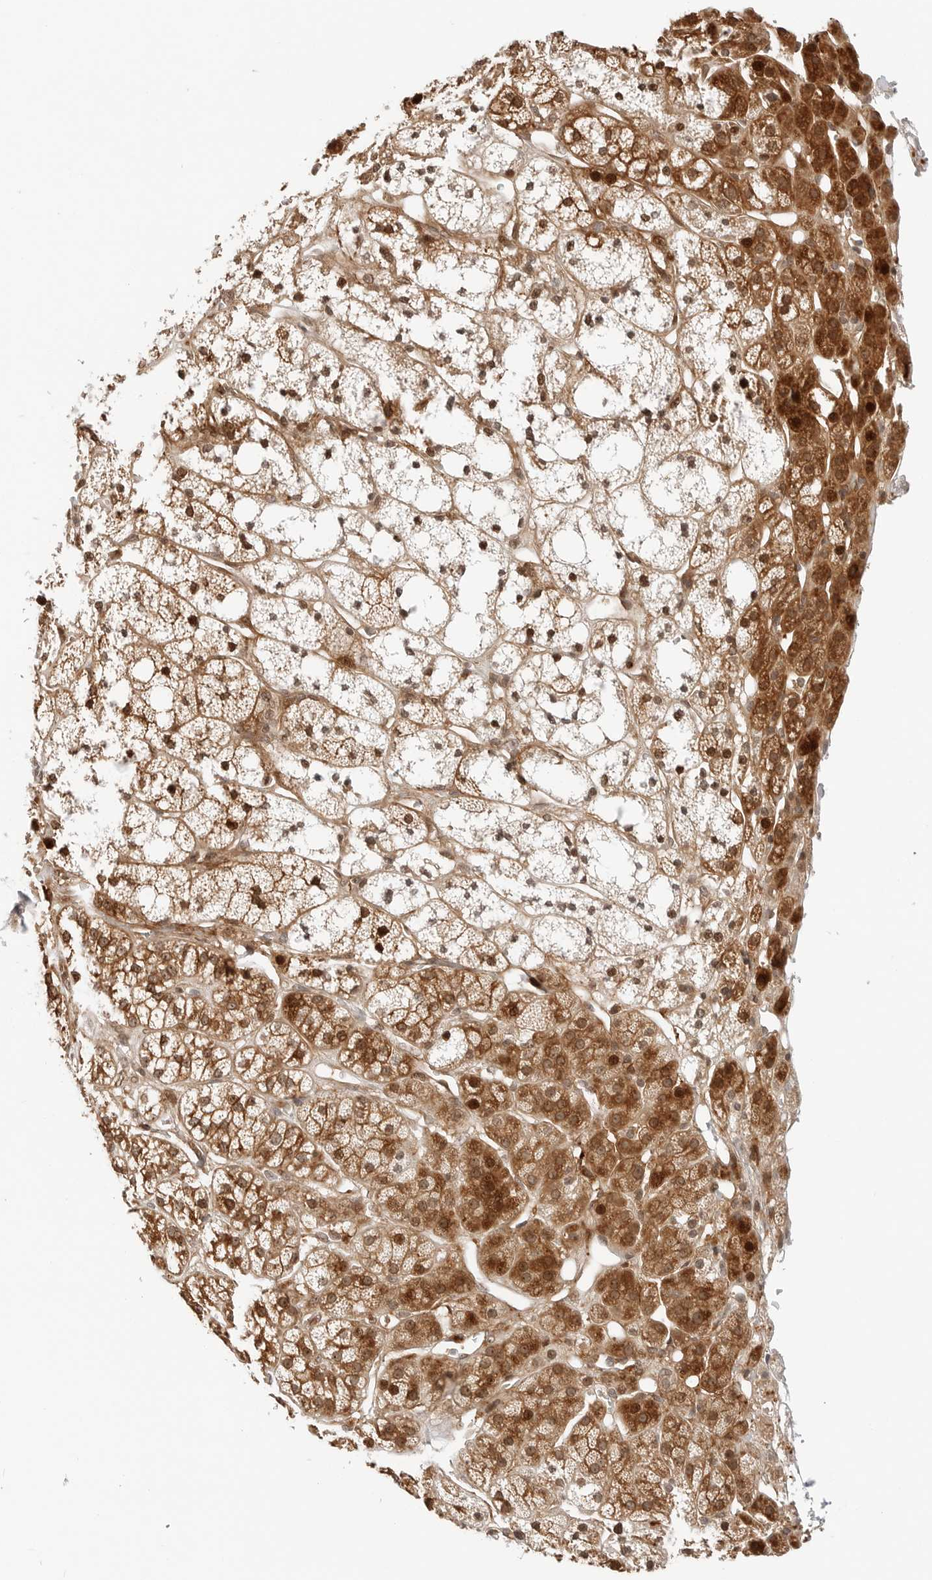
{"staining": {"intensity": "strong", "quantity": ">75%", "location": "cytoplasmic/membranous,nuclear"}, "tissue": "adrenal gland", "cell_type": "Glandular cells", "image_type": "normal", "snomed": [{"axis": "morphology", "description": "Normal tissue, NOS"}, {"axis": "topography", "description": "Adrenal gland"}], "caption": "Protein staining of benign adrenal gland displays strong cytoplasmic/membranous,nuclear expression in approximately >75% of glandular cells. The staining was performed using DAB (3,3'-diaminobenzidine), with brown indicating positive protein expression. Nuclei are stained blue with hematoxylin.", "gene": "GEM", "patient": {"sex": "male", "age": 56}}